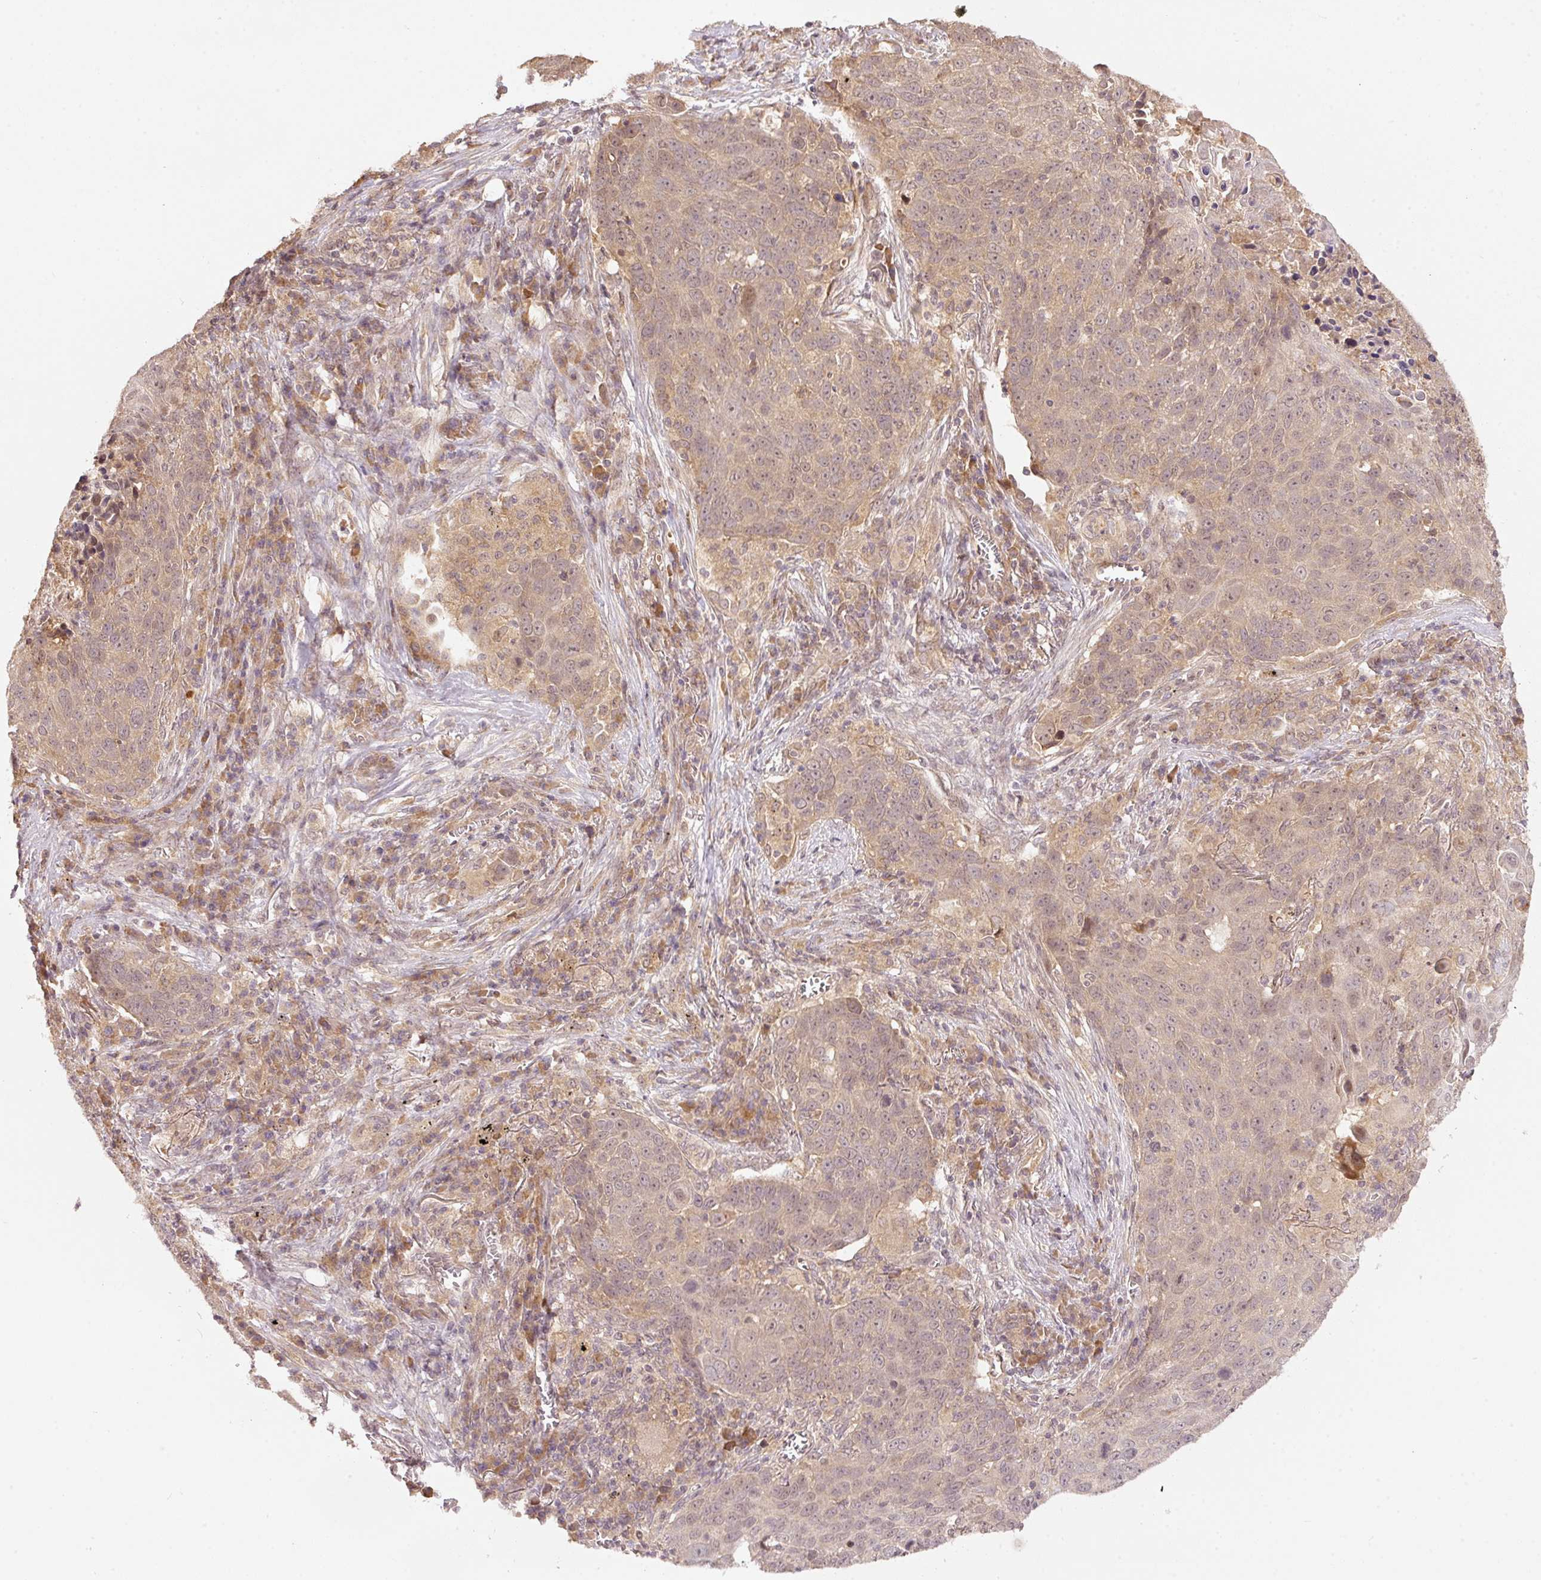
{"staining": {"intensity": "weak", "quantity": "25%-75%", "location": "cytoplasmic/membranous,nuclear"}, "tissue": "lung cancer", "cell_type": "Tumor cells", "image_type": "cancer", "snomed": [{"axis": "morphology", "description": "Squamous cell carcinoma, NOS"}, {"axis": "topography", "description": "Lung"}], "caption": "An image of human lung cancer (squamous cell carcinoma) stained for a protein shows weak cytoplasmic/membranous and nuclear brown staining in tumor cells.", "gene": "PCDHB1", "patient": {"sex": "male", "age": 78}}